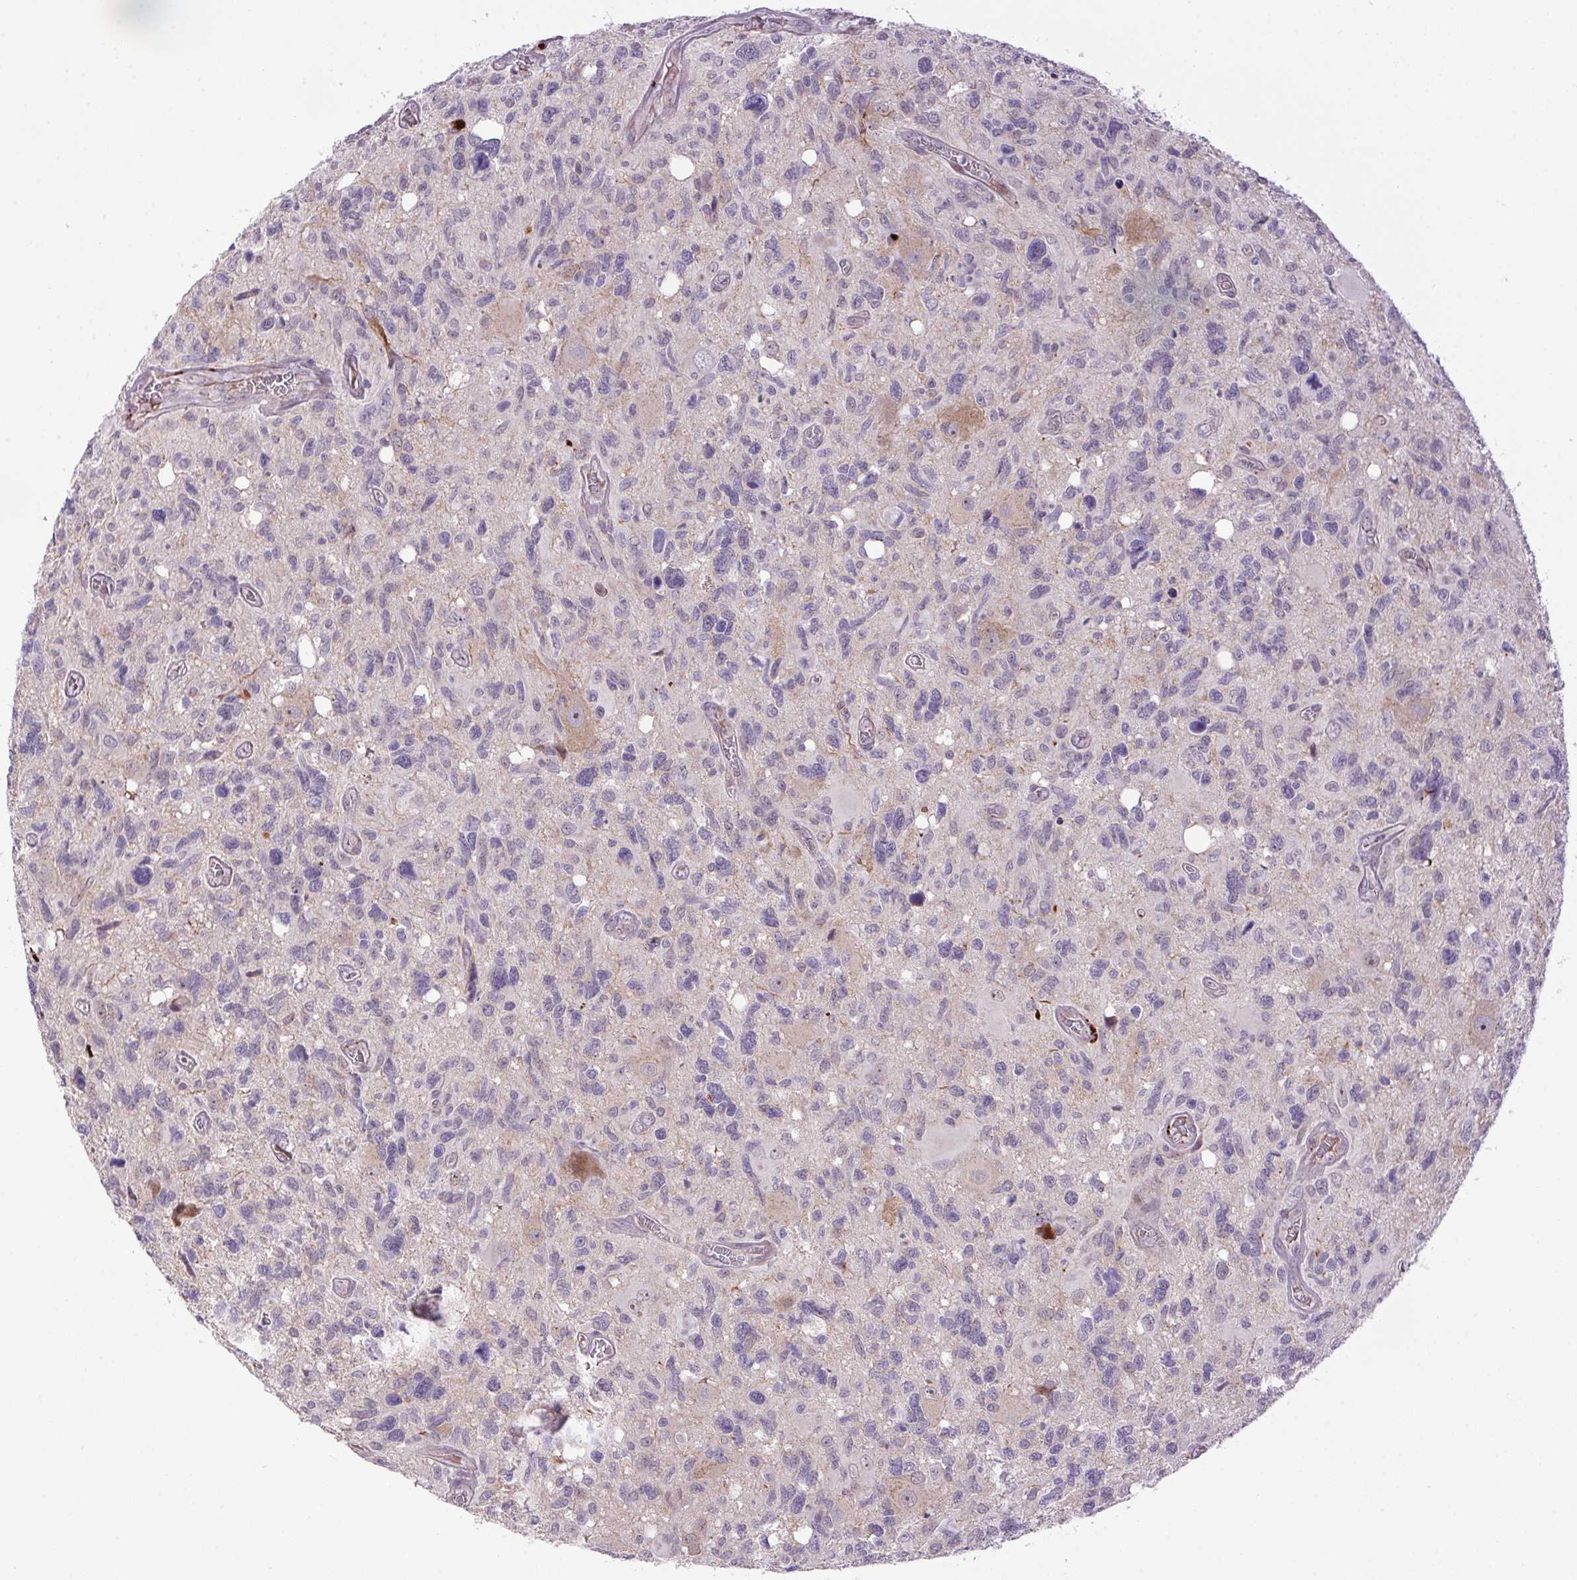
{"staining": {"intensity": "negative", "quantity": "none", "location": "none"}, "tissue": "glioma", "cell_type": "Tumor cells", "image_type": "cancer", "snomed": [{"axis": "morphology", "description": "Glioma, malignant, High grade"}, {"axis": "topography", "description": "Brain"}], "caption": "An immunohistochemistry (IHC) micrograph of high-grade glioma (malignant) is shown. There is no staining in tumor cells of high-grade glioma (malignant).", "gene": "LRRTM1", "patient": {"sex": "male", "age": 49}}